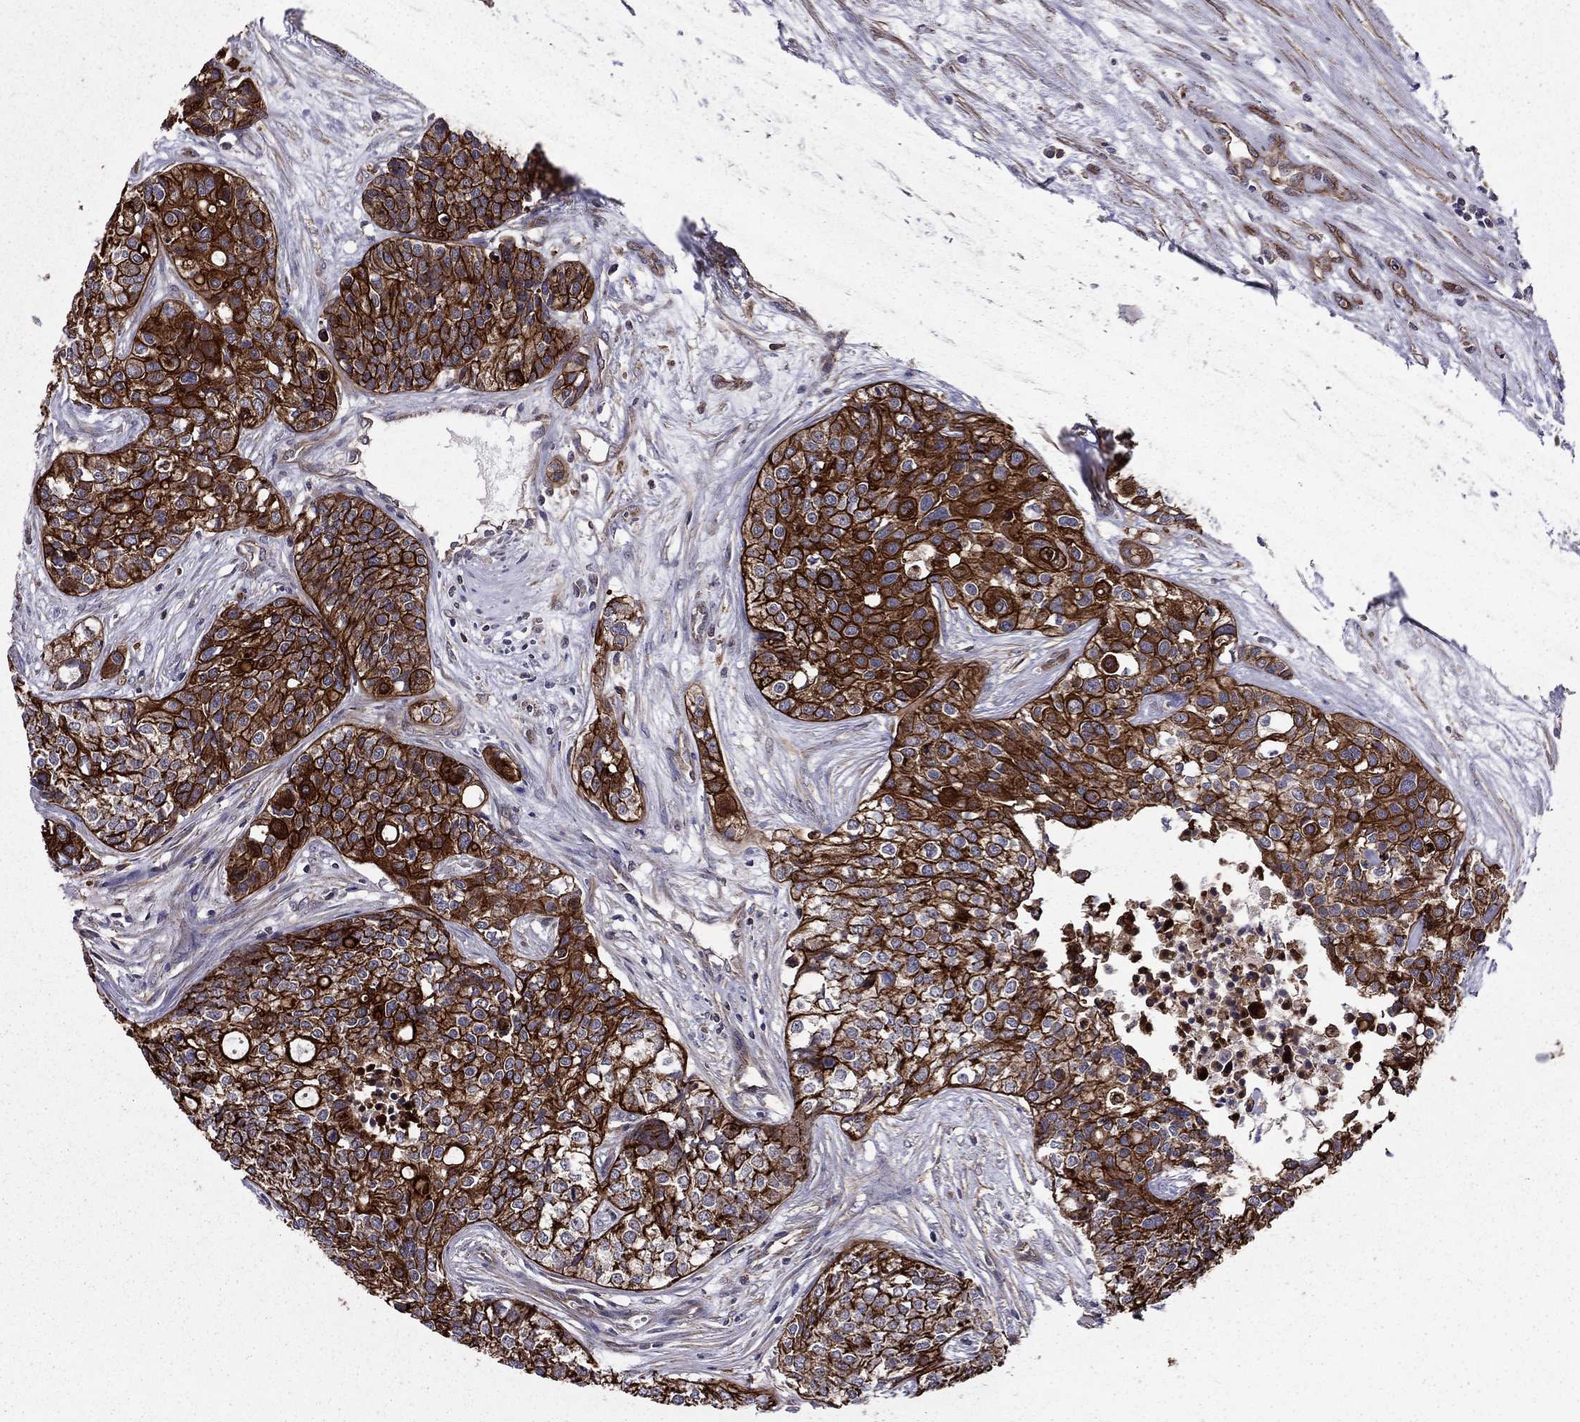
{"staining": {"intensity": "strong", "quantity": ">75%", "location": "cytoplasmic/membranous"}, "tissue": "carcinoid", "cell_type": "Tumor cells", "image_type": "cancer", "snomed": [{"axis": "morphology", "description": "Carcinoid, malignant, NOS"}, {"axis": "topography", "description": "Colon"}], "caption": "Carcinoid stained with IHC demonstrates strong cytoplasmic/membranous expression in about >75% of tumor cells.", "gene": "SHMT1", "patient": {"sex": "male", "age": 81}}